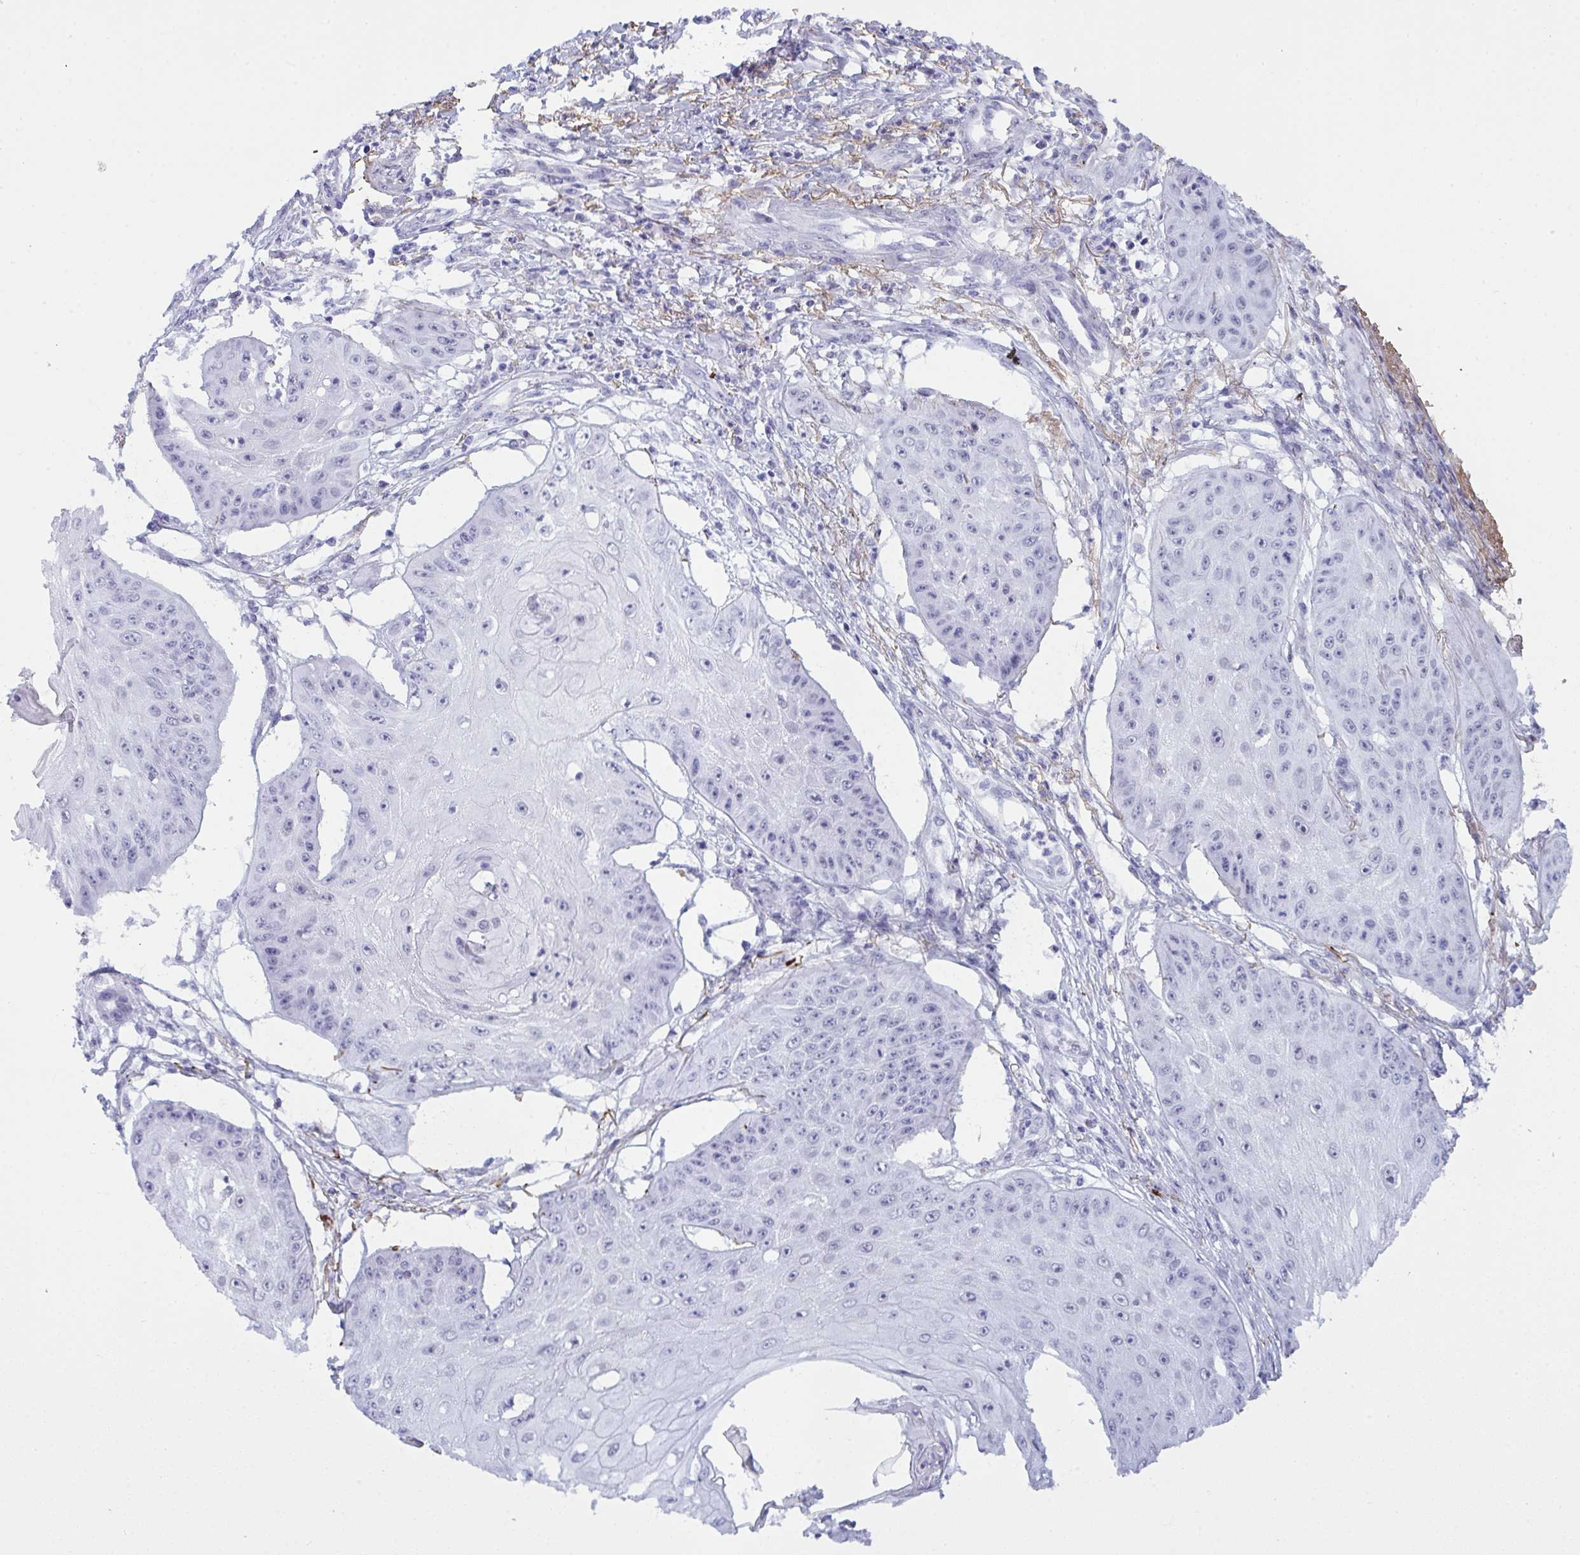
{"staining": {"intensity": "negative", "quantity": "none", "location": "none"}, "tissue": "skin cancer", "cell_type": "Tumor cells", "image_type": "cancer", "snomed": [{"axis": "morphology", "description": "Squamous cell carcinoma, NOS"}, {"axis": "topography", "description": "Skin"}], "caption": "Tumor cells are negative for brown protein staining in skin cancer (squamous cell carcinoma).", "gene": "ELN", "patient": {"sex": "male", "age": 70}}